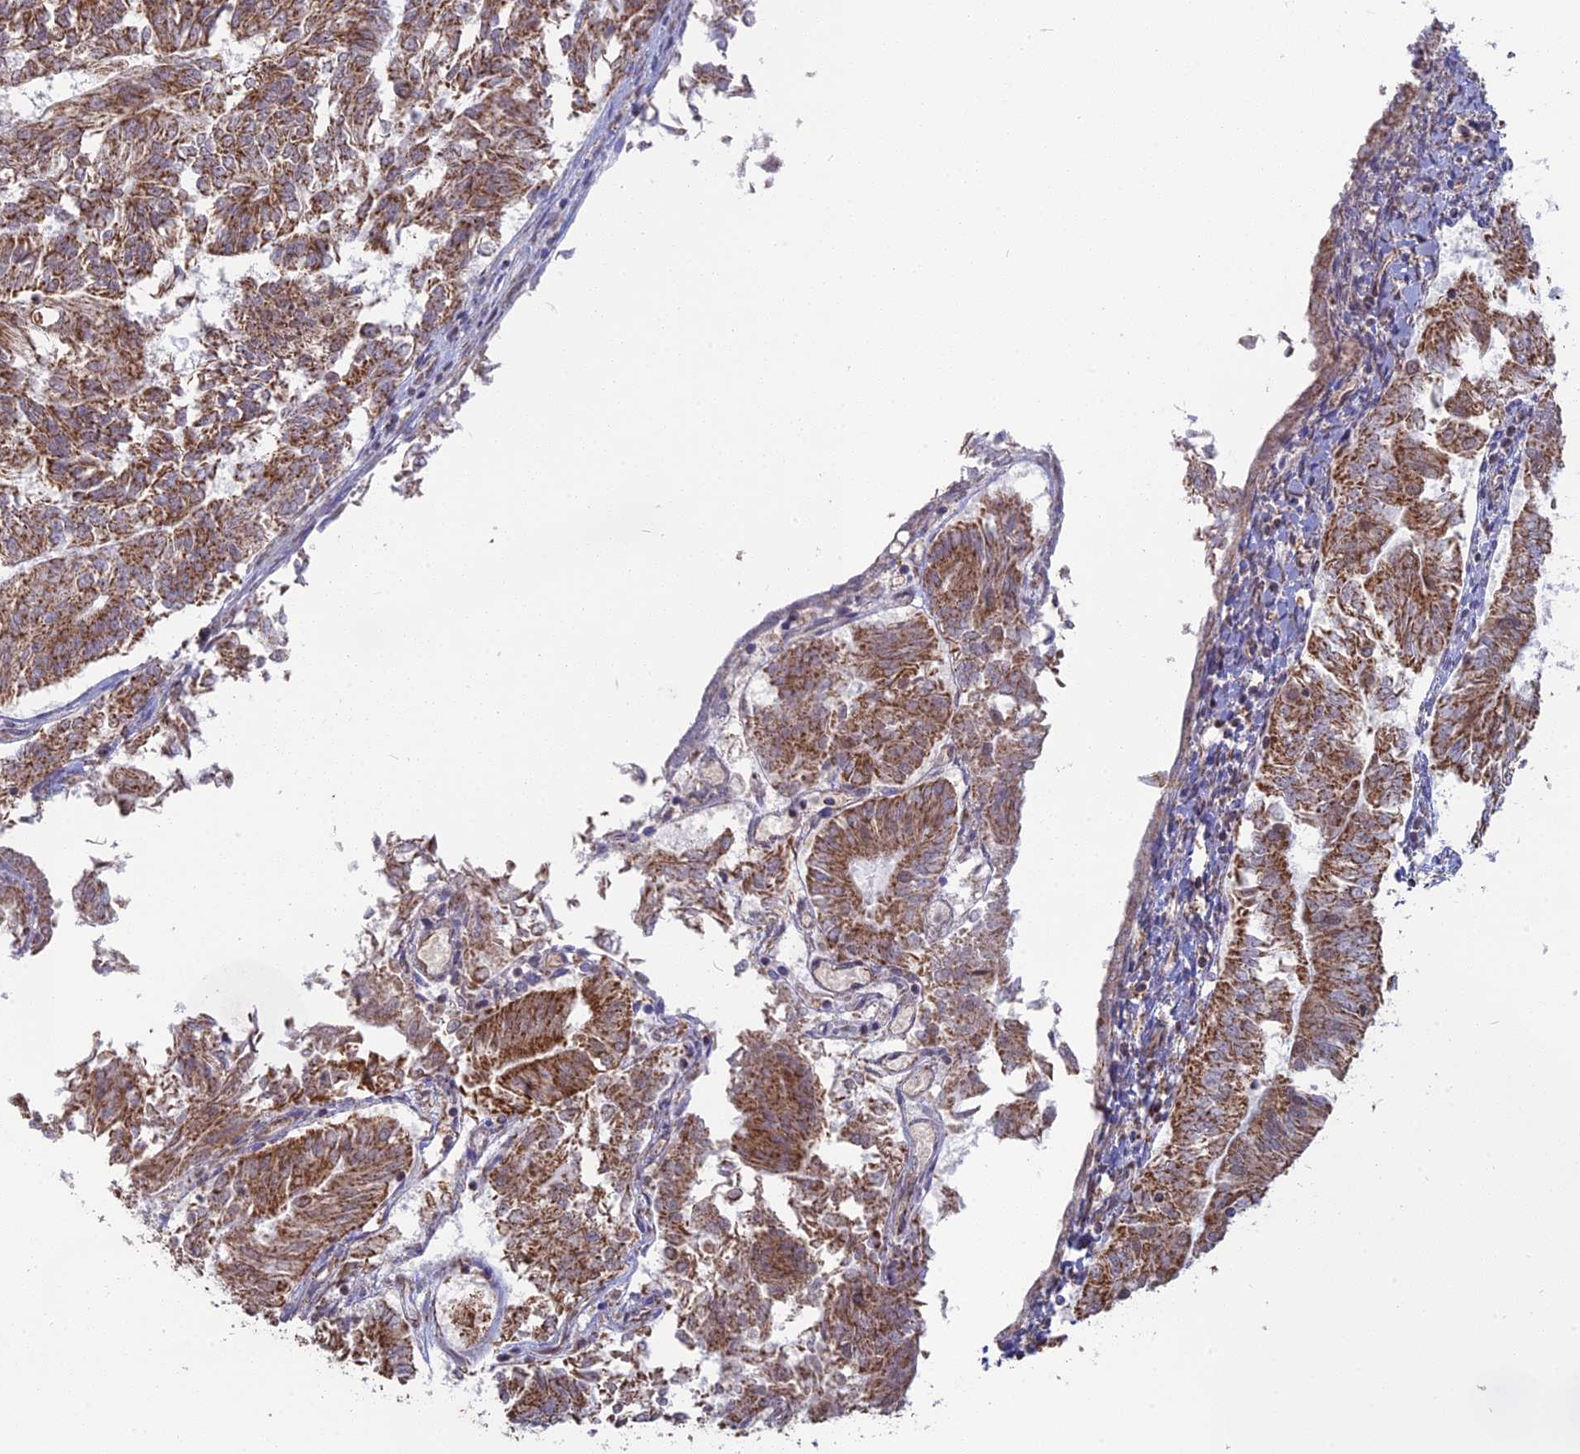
{"staining": {"intensity": "moderate", "quantity": ">75%", "location": "cytoplasmic/membranous"}, "tissue": "endometrial cancer", "cell_type": "Tumor cells", "image_type": "cancer", "snomed": [{"axis": "morphology", "description": "Adenocarcinoma, NOS"}, {"axis": "topography", "description": "Endometrium"}], "caption": "A brown stain labels moderate cytoplasmic/membranous expression of a protein in endometrial cancer (adenocarcinoma) tumor cells. The protein of interest is shown in brown color, while the nuclei are stained blue.", "gene": "ARHGAP40", "patient": {"sex": "female", "age": 58}}